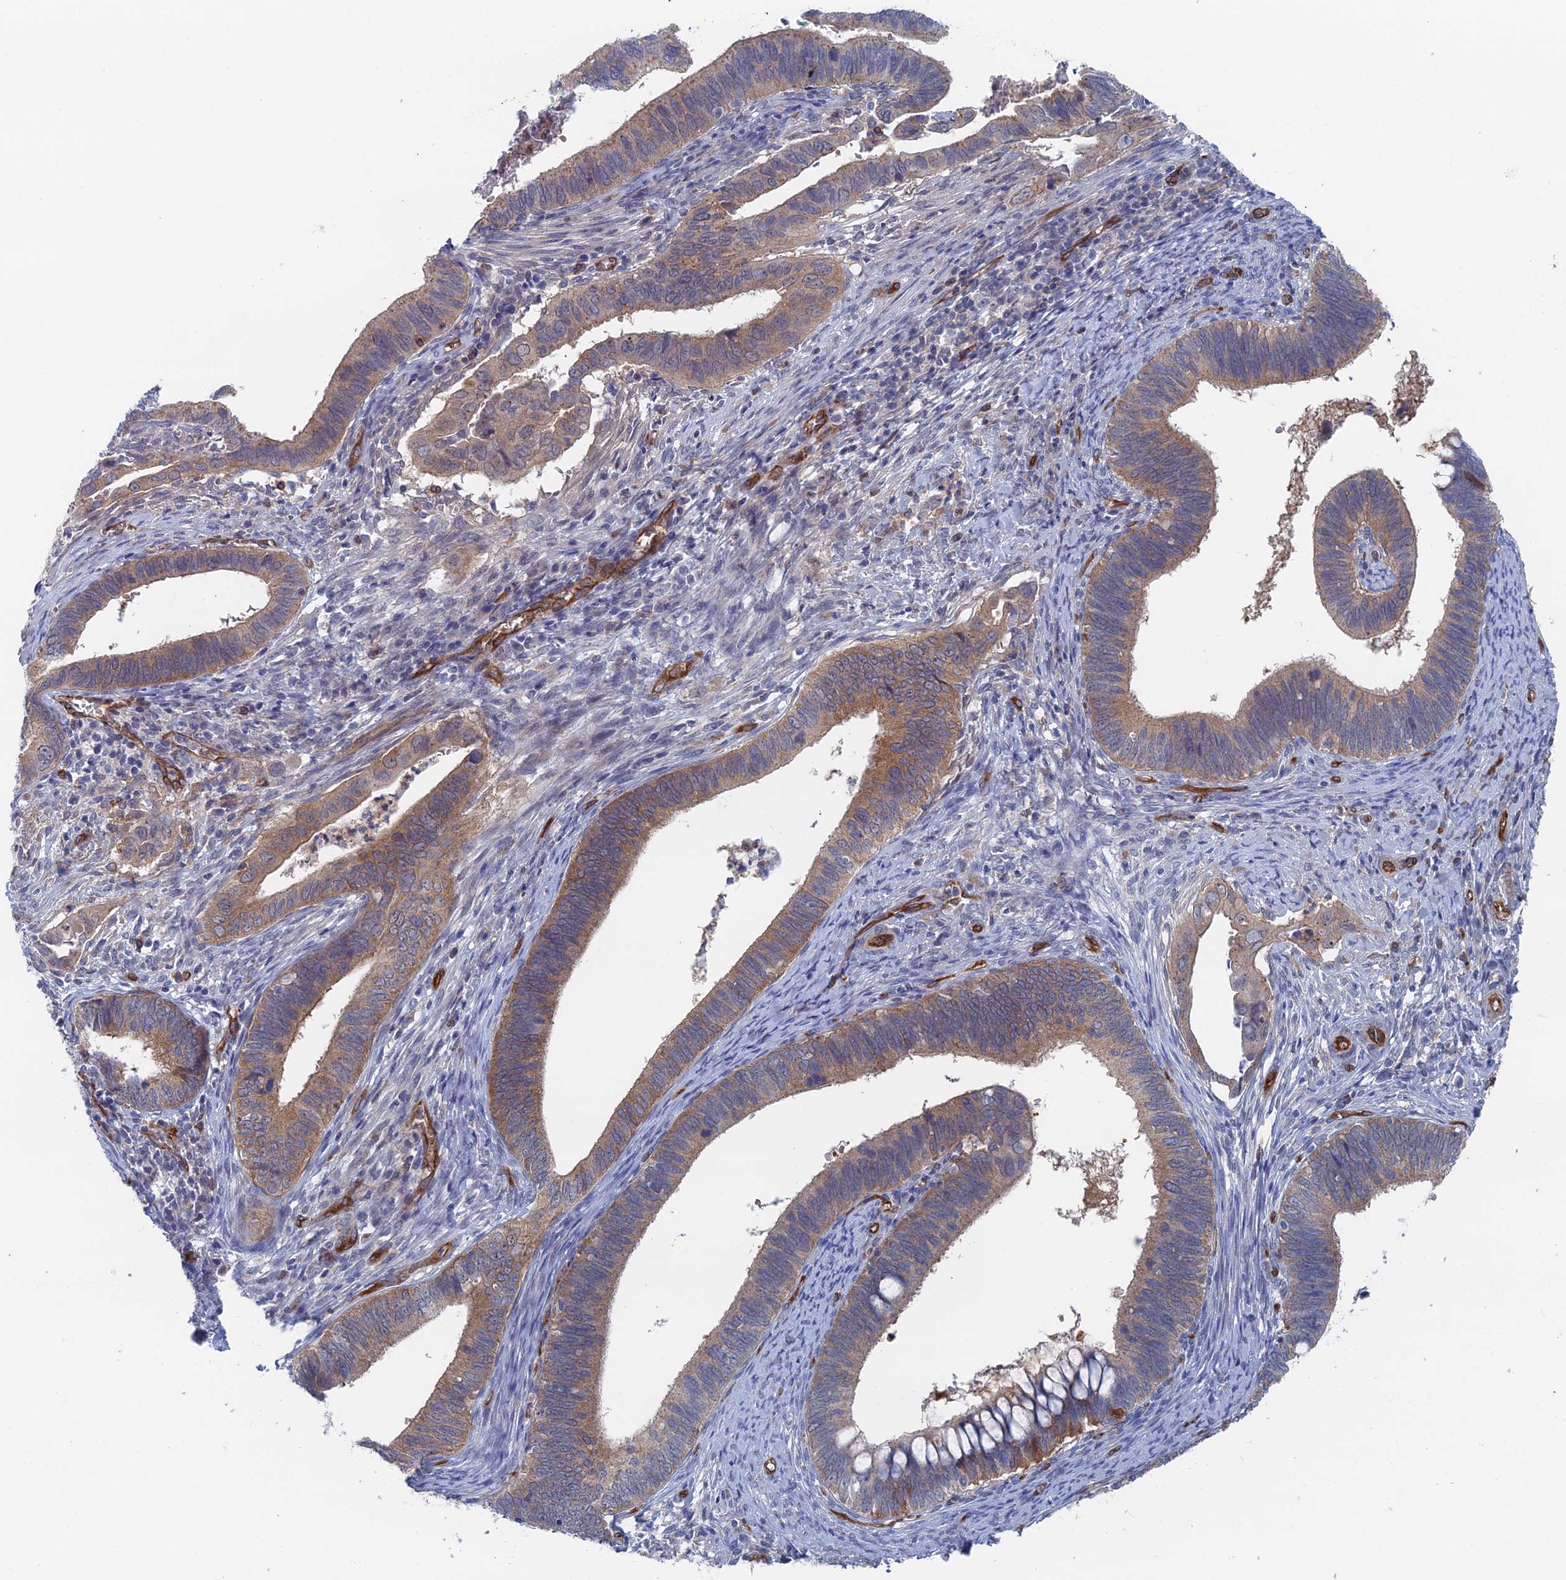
{"staining": {"intensity": "moderate", "quantity": ">75%", "location": "cytoplasmic/membranous"}, "tissue": "cervical cancer", "cell_type": "Tumor cells", "image_type": "cancer", "snomed": [{"axis": "morphology", "description": "Adenocarcinoma, NOS"}, {"axis": "topography", "description": "Cervix"}], "caption": "There is medium levels of moderate cytoplasmic/membranous expression in tumor cells of cervical cancer (adenocarcinoma), as demonstrated by immunohistochemical staining (brown color).", "gene": "ARAP3", "patient": {"sex": "female", "age": 42}}